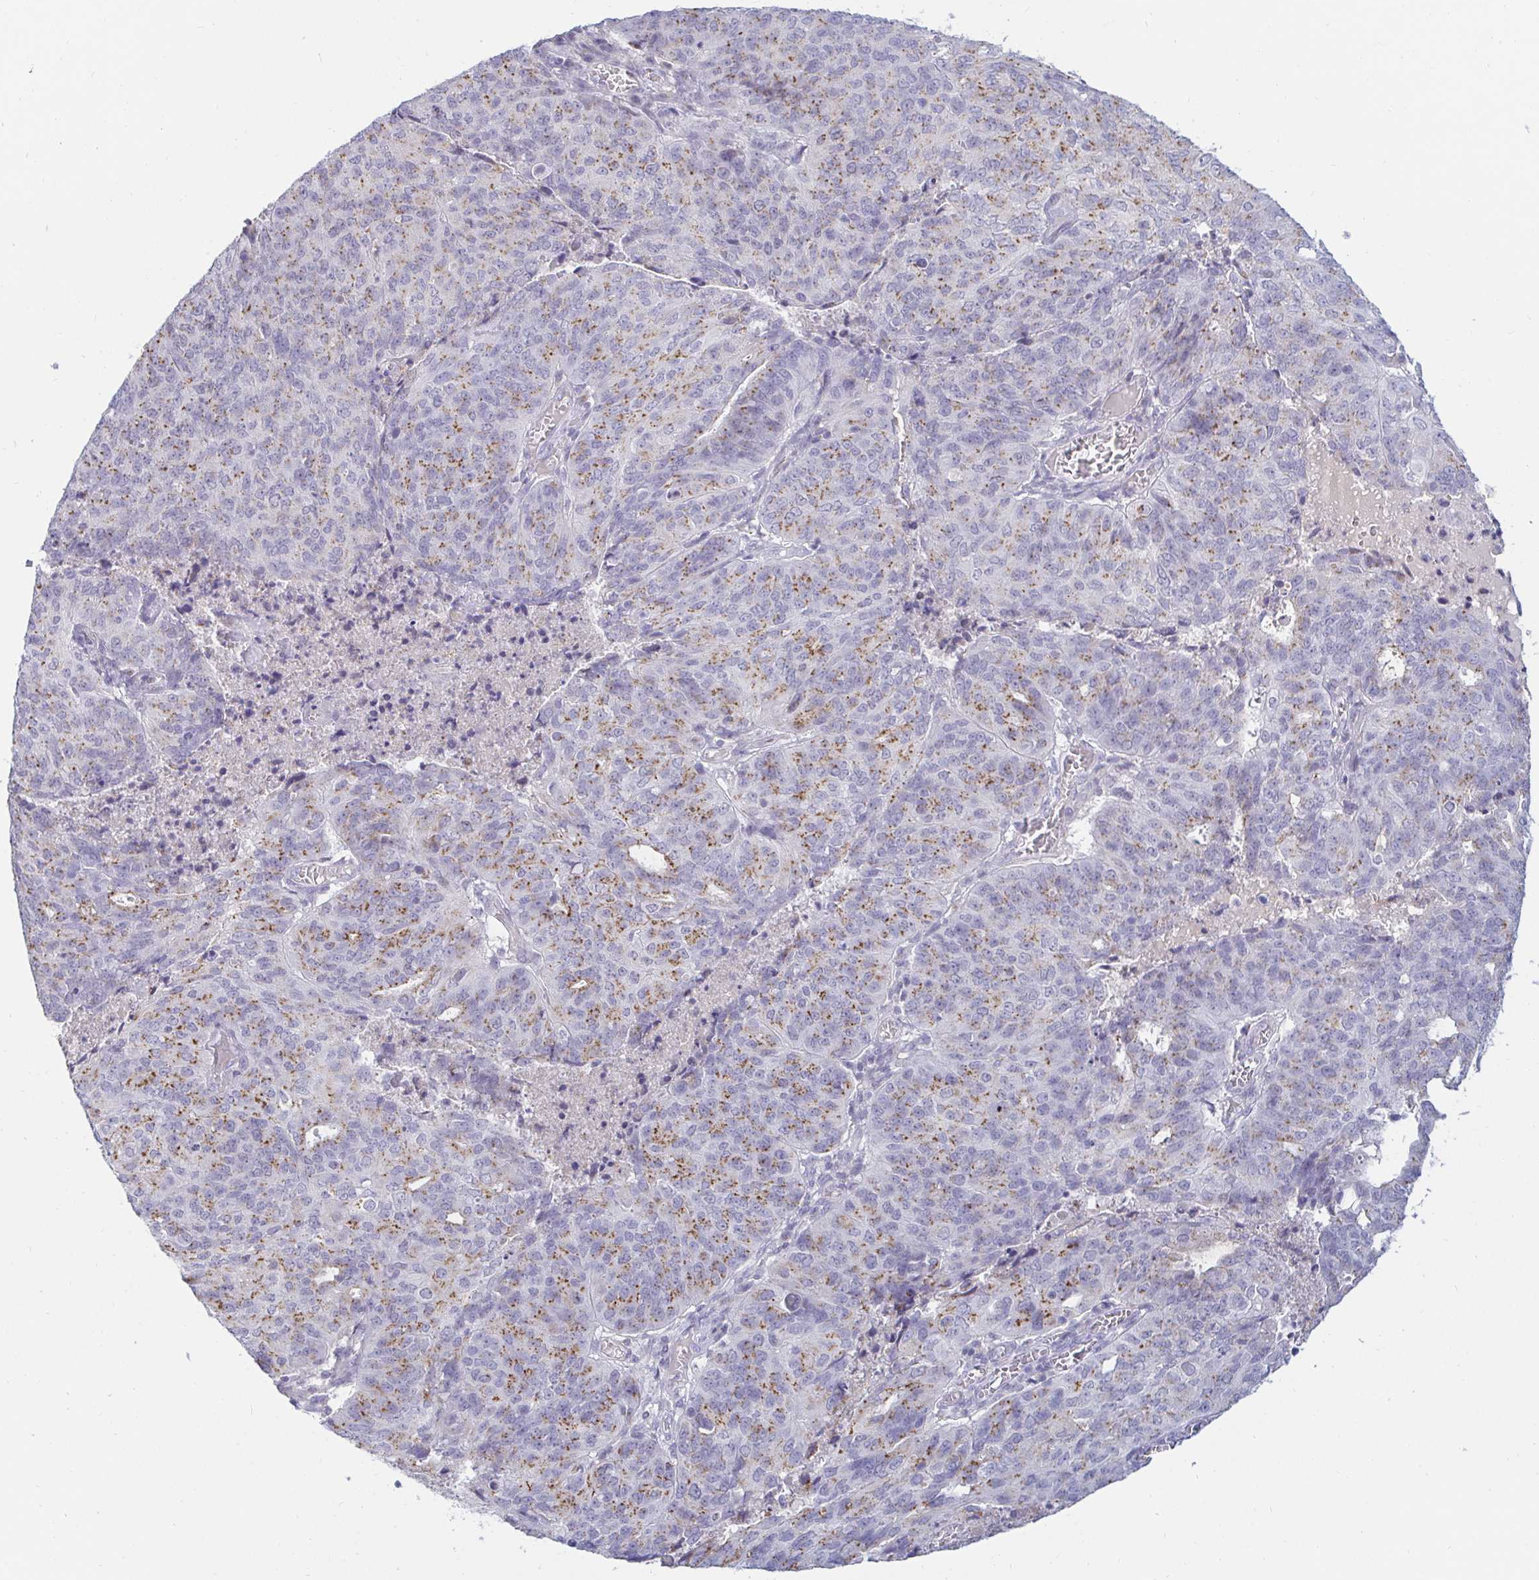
{"staining": {"intensity": "moderate", "quantity": ">75%", "location": "cytoplasmic/membranous"}, "tissue": "endometrial cancer", "cell_type": "Tumor cells", "image_type": "cancer", "snomed": [{"axis": "morphology", "description": "Adenocarcinoma, NOS"}, {"axis": "topography", "description": "Endometrium"}], "caption": "This is a photomicrograph of IHC staining of endometrial cancer, which shows moderate positivity in the cytoplasmic/membranous of tumor cells.", "gene": "OR51D1", "patient": {"sex": "female", "age": 82}}